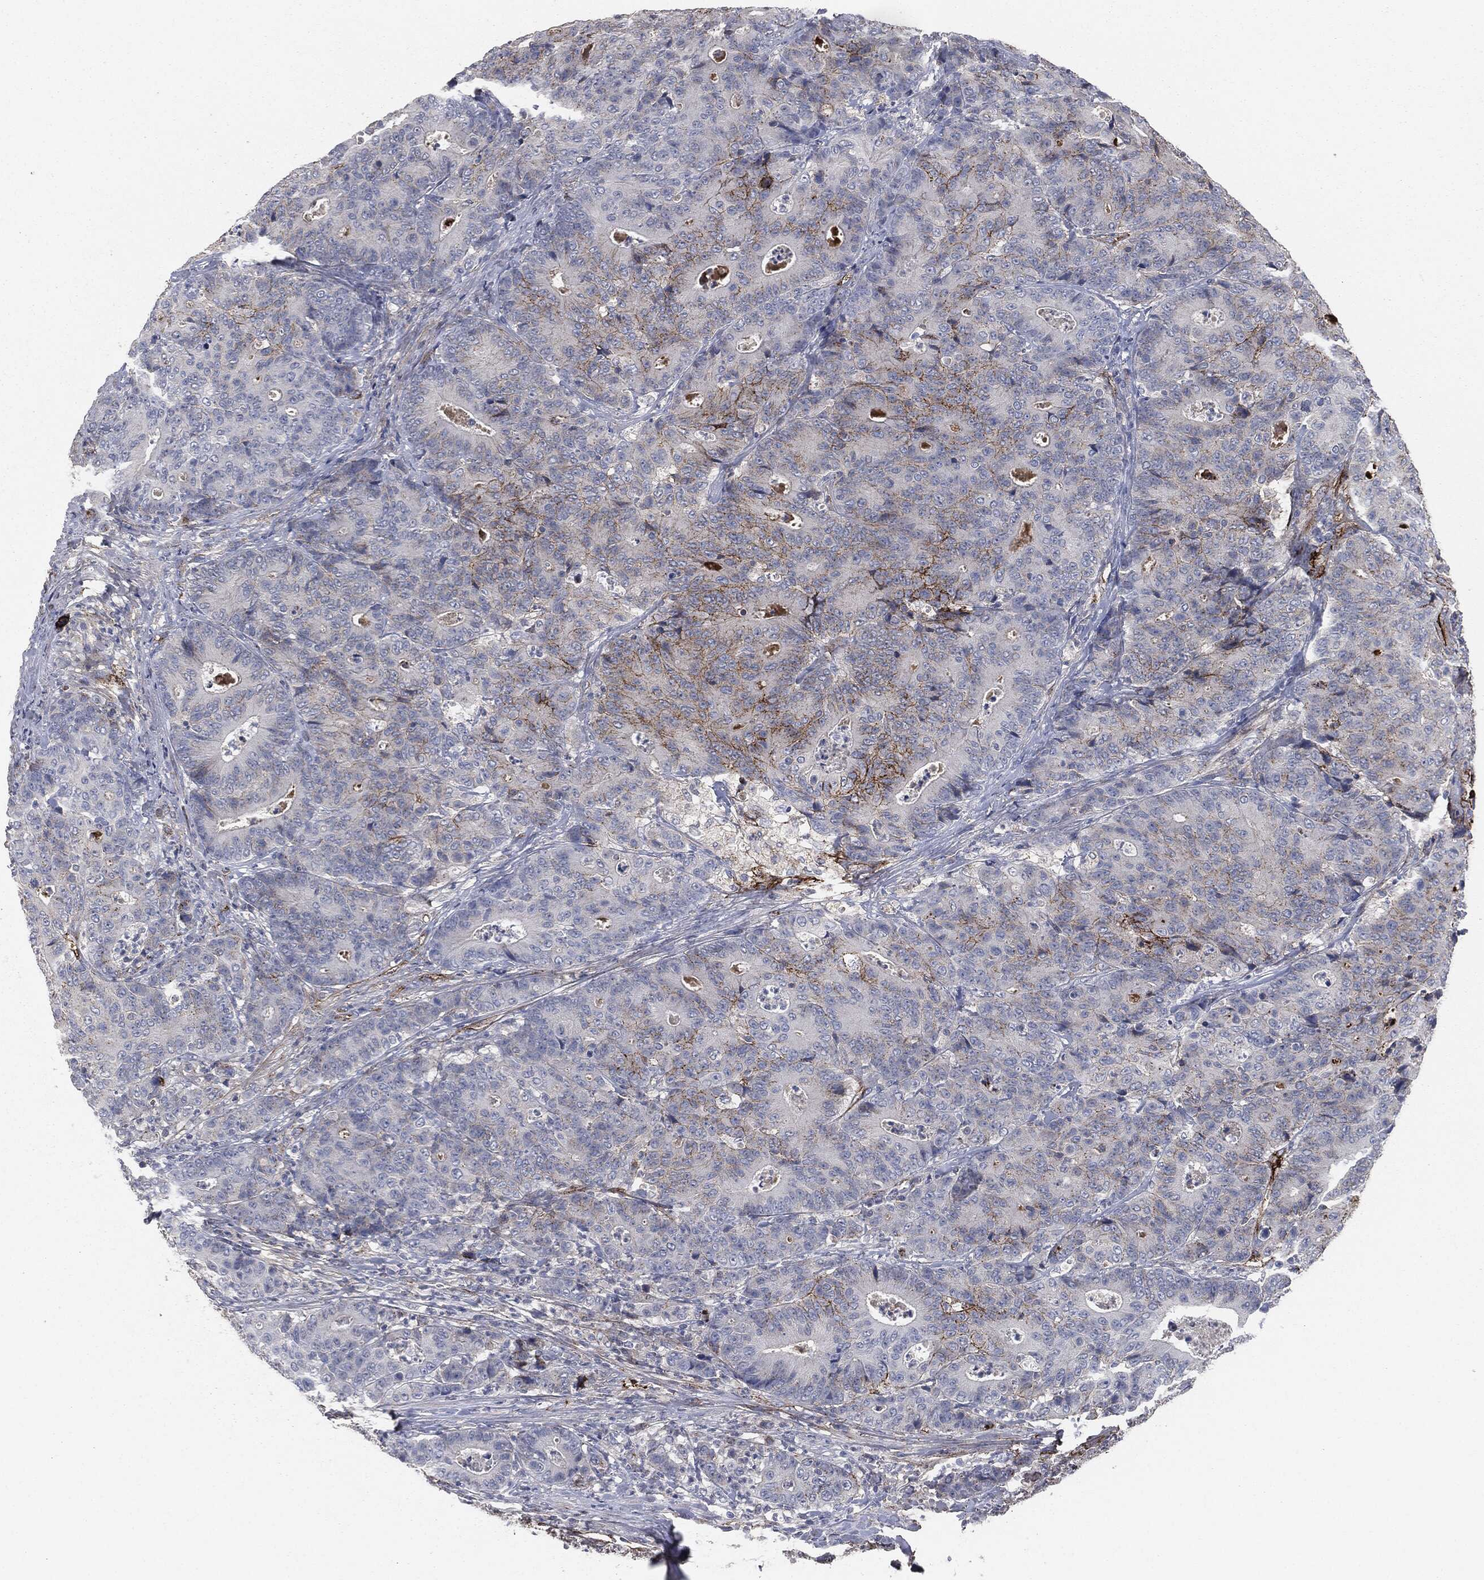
{"staining": {"intensity": "moderate", "quantity": "<25%", "location": "cytoplasmic/membranous"}, "tissue": "colorectal cancer", "cell_type": "Tumor cells", "image_type": "cancer", "snomed": [{"axis": "morphology", "description": "Adenocarcinoma, NOS"}, {"axis": "topography", "description": "Colon"}], "caption": "Adenocarcinoma (colorectal) was stained to show a protein in brown. There is low levels of moderate cytoplasmic/membranous positivity in about <25% of tumor cells. Using DAB (brown) and hematoxylin (blue) stains, captured at high magnification using brightfield microscopy.", "gene": "APOB", "patient": {"sex": "male", "age": 70}}